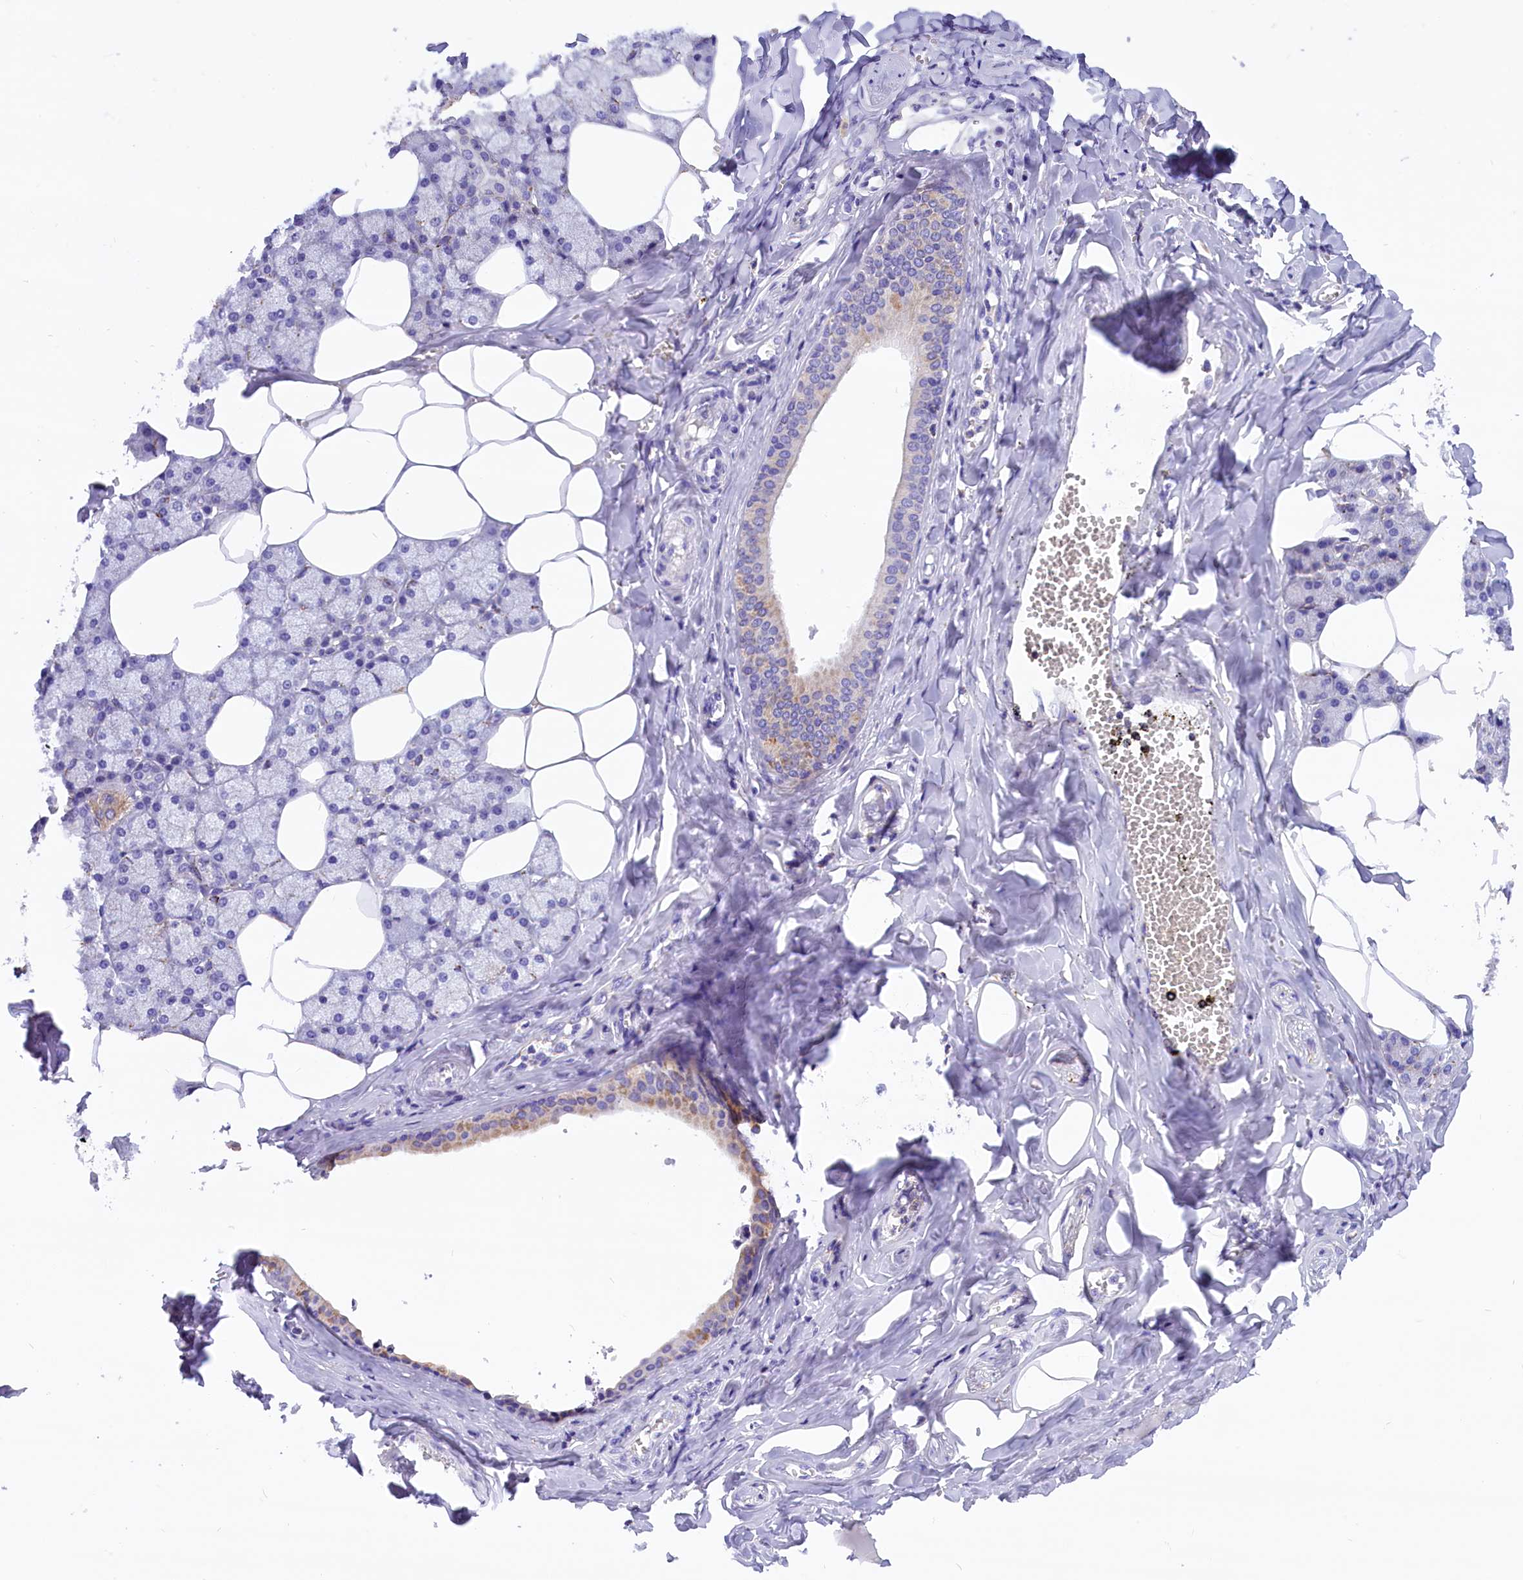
{"staining": {"intensity": "moderate", "quantity": "<25%", "location": "cytoplasmic/membranous"}, "tissue": "salivary gland", "cell_type": "Glandular cells", "image_type": "normal", "snomed": [{"axis": "morphology", "description": "Normal tissue, NOS"}, {"axis": "topography", "description": "Salivary gland"}], "caption": "Protein staining of unremarkable salivary gland demonstrates moderate cytoplasmic/membranous positivity in approximately <25% of glandular cells. The protein is stained brown, and the nuclei are stained in blue (DAB IHC with brightfield microscopy, high magnification).", "gene": "ABAT", "patient": {"sex": "male", "age": 62}}